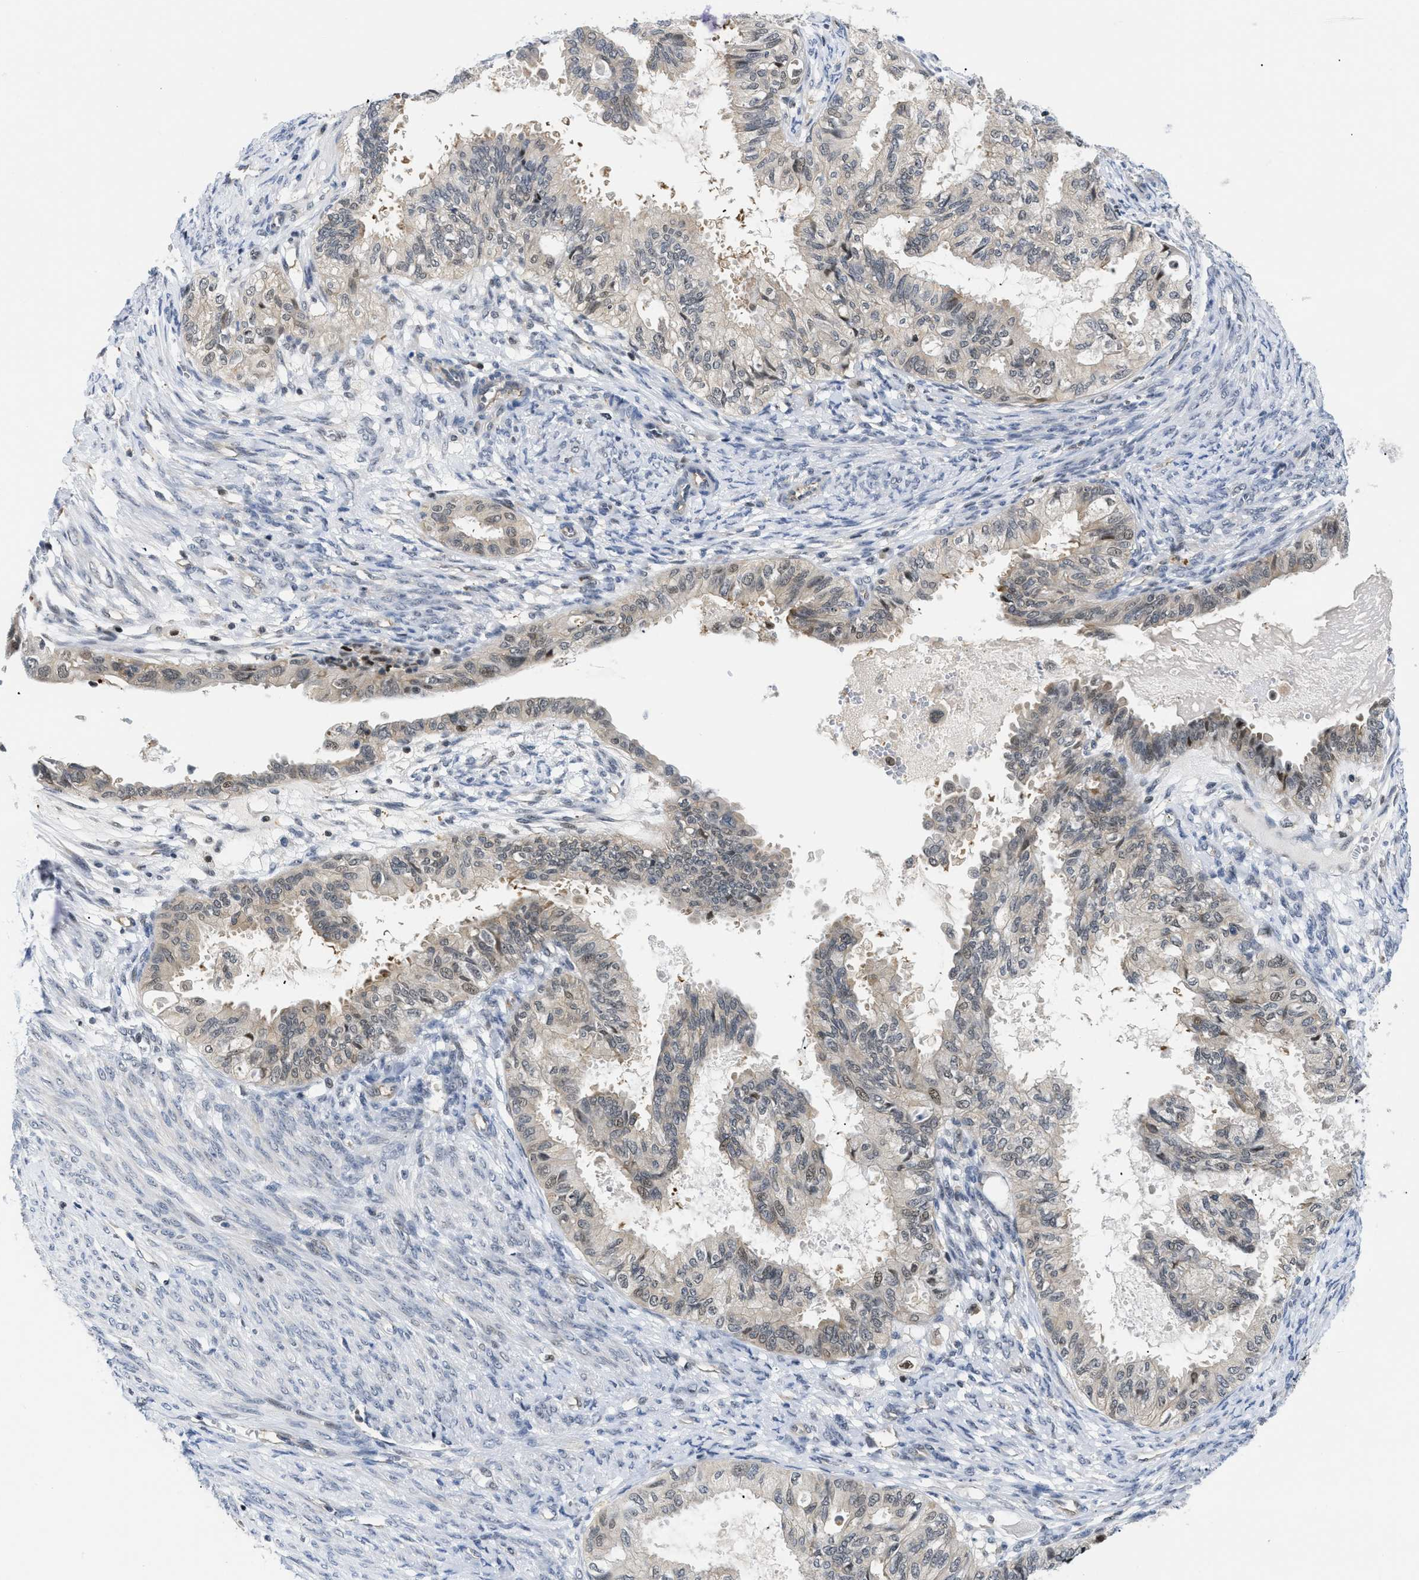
{"staining": {"intensity": "weak", "quantity": "<25%", "location": "nuclear"}, "tissue": "cervical cancer", "cell_type": "Tumor cells", "image_type": "cancer", "snomed": [{"axis": "morphology", "description": "Normal tissue, NOS"}, {"axis": "morphology", "description": "Adenocarcinoma, NOS"}, {"axis": "topography", "description": "Cervix"}, {"axis": "topography", "description": "Endometrium"}], "caption": "DAB immunohistochemical staining of cervical adenocarcinoma reveals no significant expression in tumor cells.", "gene": "SLC29A2", "patient": {"sex": "female", "age": 86}}